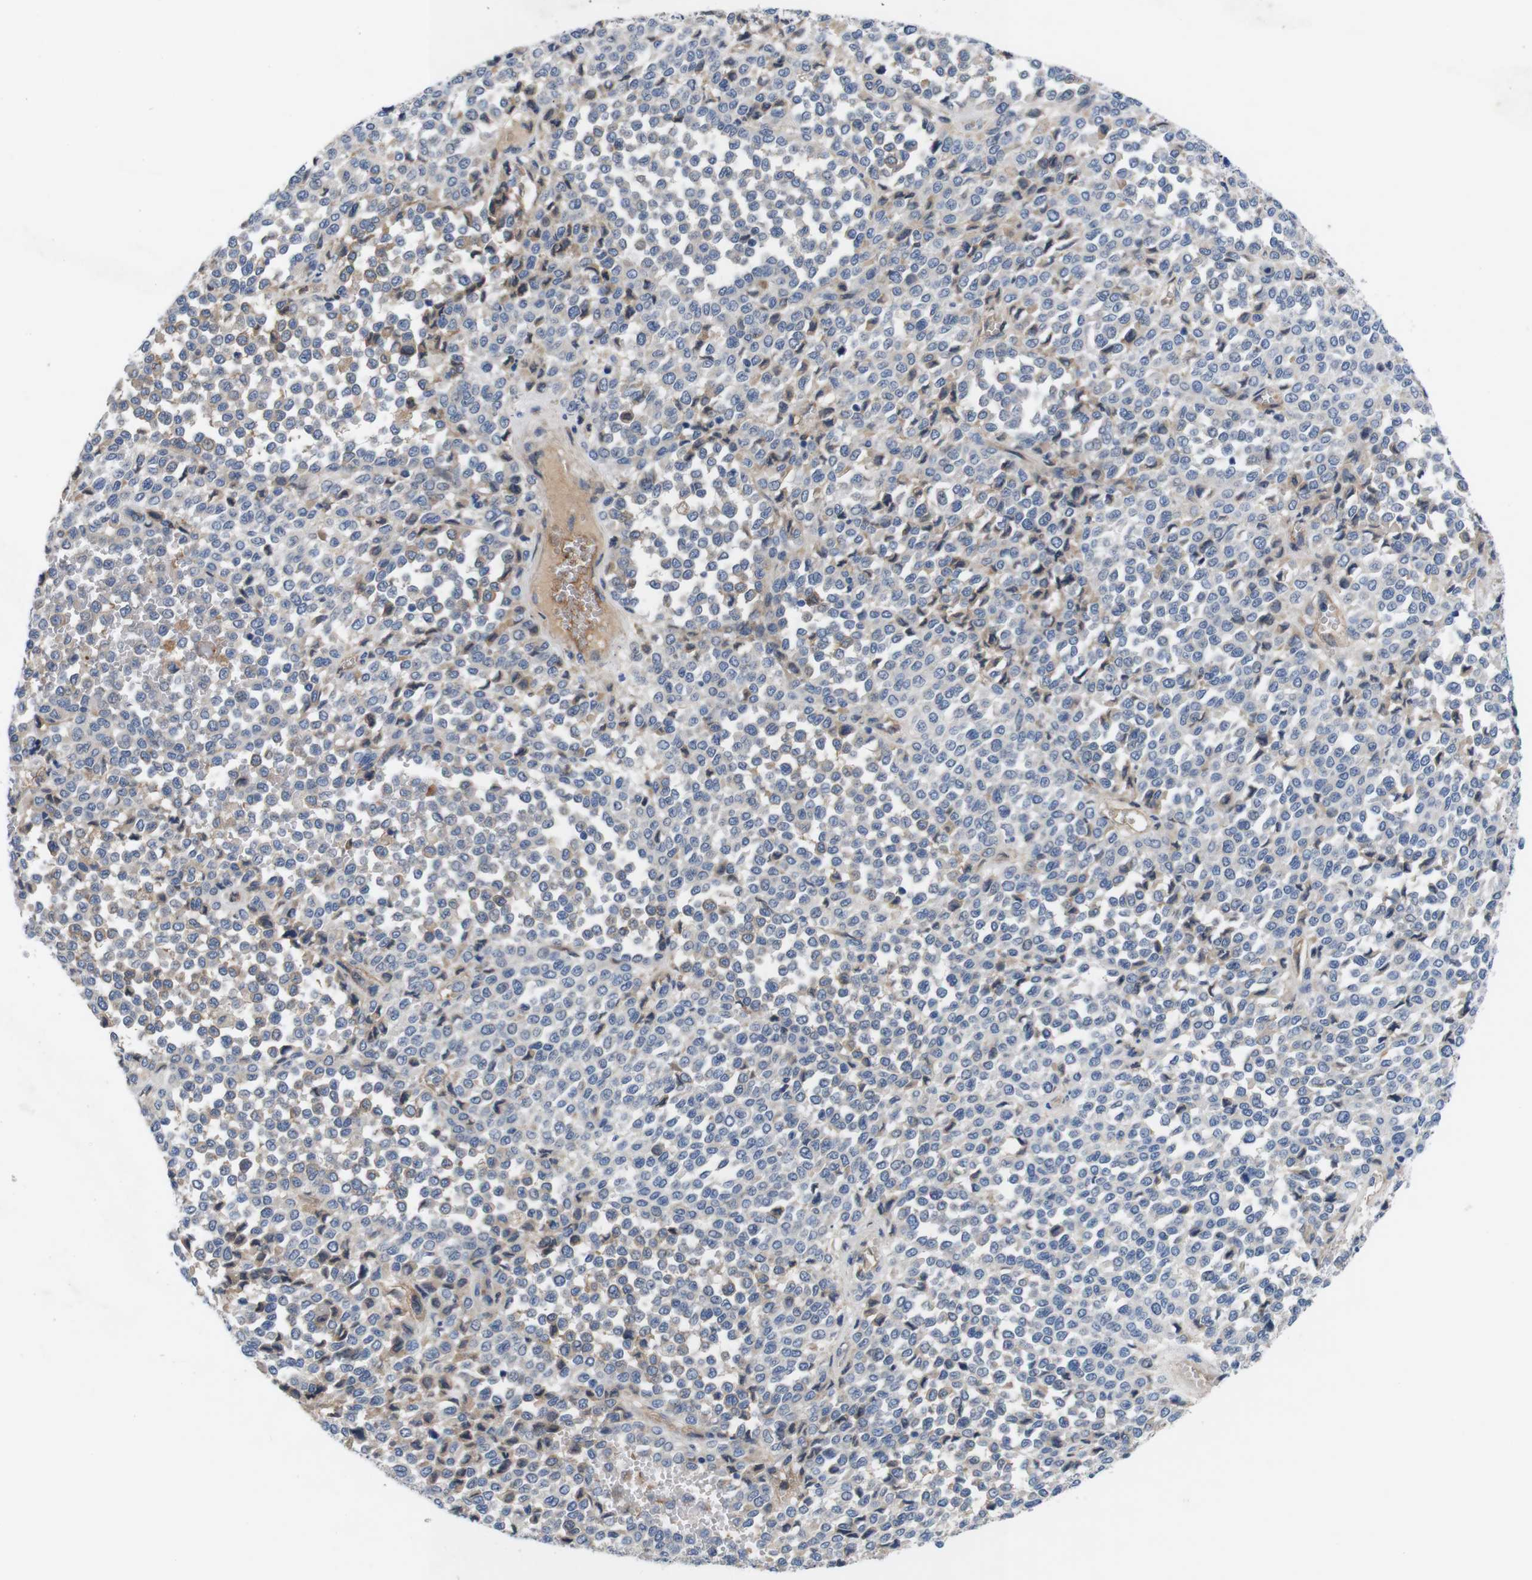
{"staining": {"intensity": "weak", "quantity": "<25%", "location": "cytoplasmic/membranous"}, "tissue": "melanoma", "cell_type": "Tumor cells", "image_type": "cancer", "snomed": [{"axis": "morphology", "description": "Malignant melanoma, Metastatic site"}, {"axis": "topography", "description": "Pancreas"}], "caption": "The micrograph exhibits no significant expression in tumor cells of melanoma. The staining is performed using DAB (3,3'-diaminobenzidine) brown chromogen with nuclei counter-stained in using hematoxylin.", "gene": "C1RL", "patient": {"sex": "female", "age": 30}}